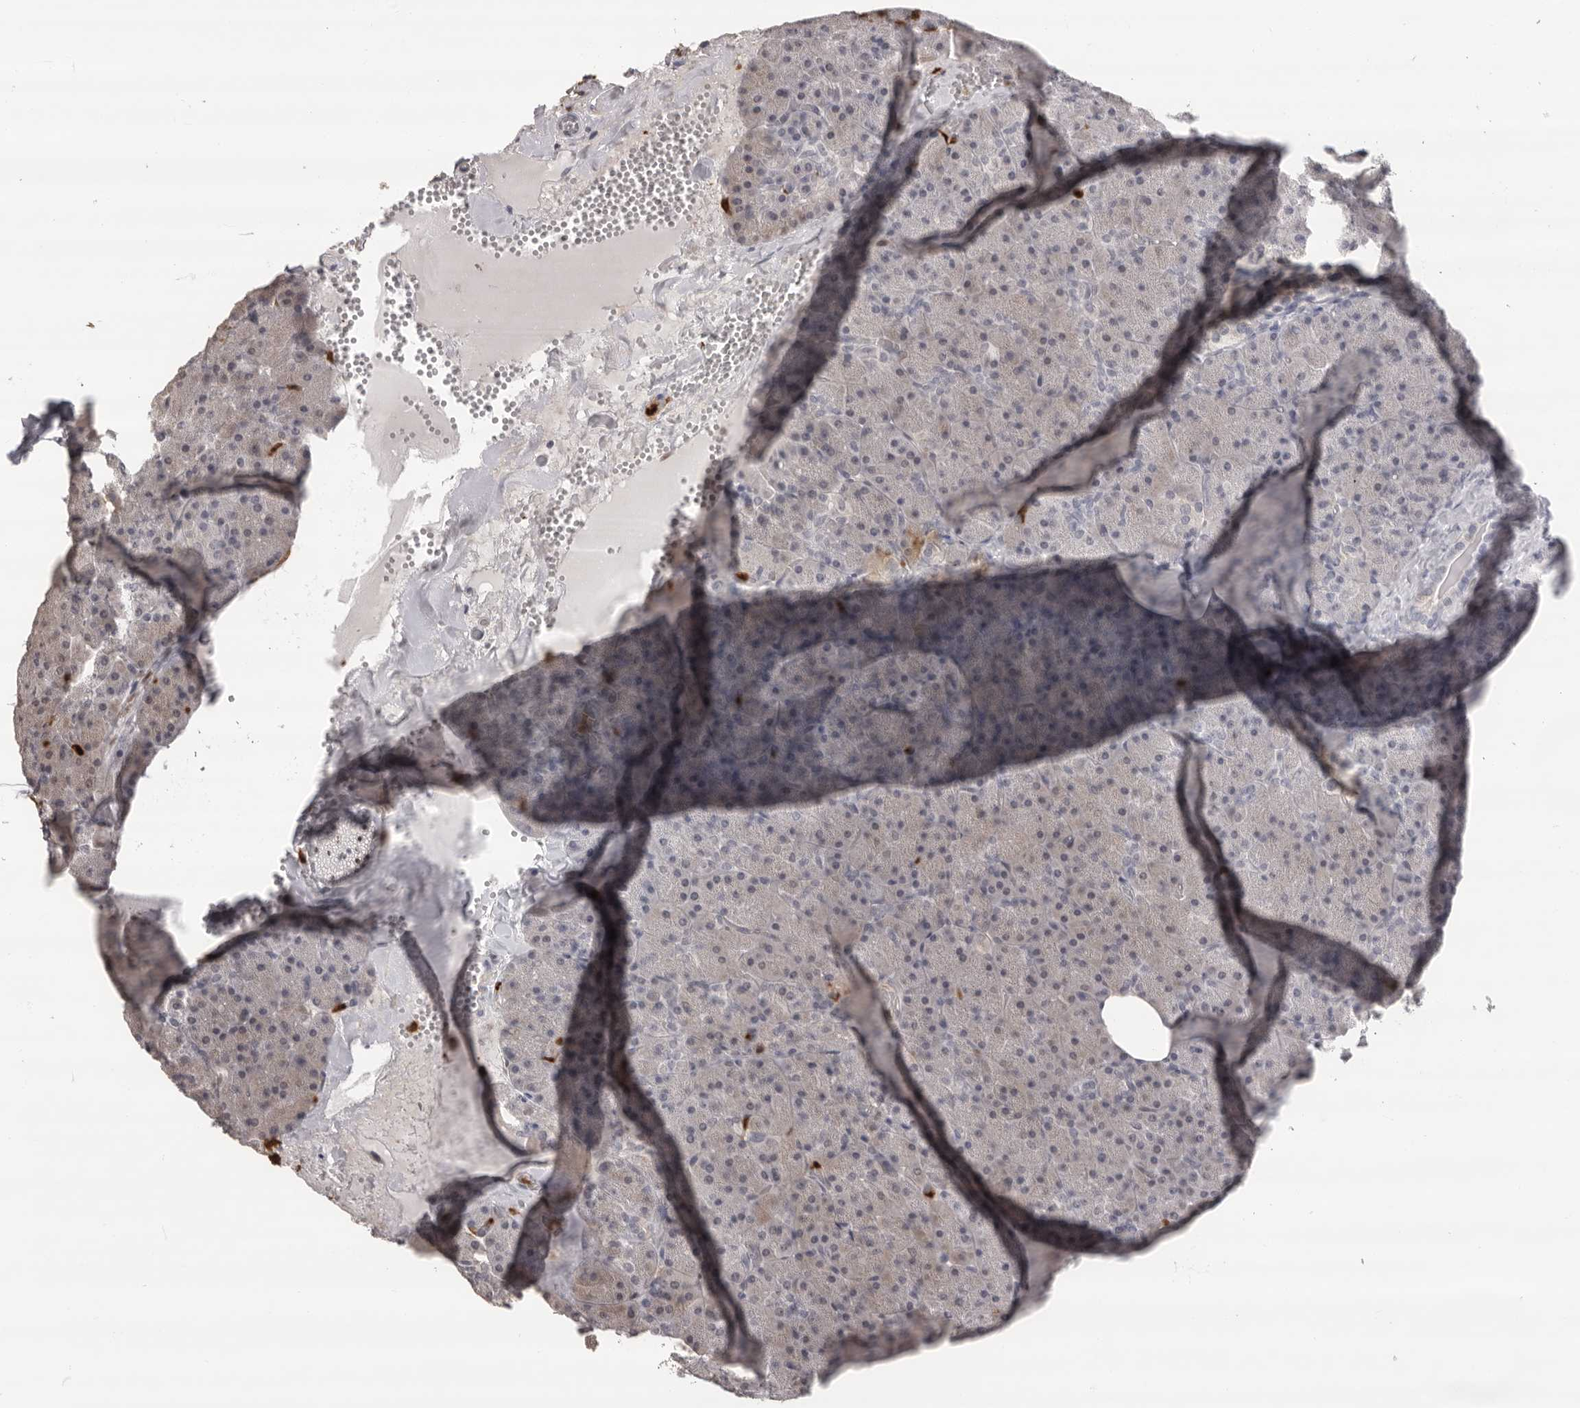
{"staining": {"intensity": "weak", "quantity": "25%-75%", "location": "cytoplasmic/membranous"}, "tissue": "pancreas", "cell_type": "Exocrine glandular cells", "image_type": "normal", "snomed": [{"axis": "morphology", "description": "Normal tissue, NOS"}, {"axis": "morphology", "description": "Carcinoid, malignant, NOS"}, {"axis": "topography", "description": "Pancreas"}], "caption": "Protein staining shows weak cytoplasmic/membranous positivity in approximately 25%-75% of exocrine glandular cells in normal pancreas.", "gene": "IL31", "patient": {"sex": "female", "age": 35}}